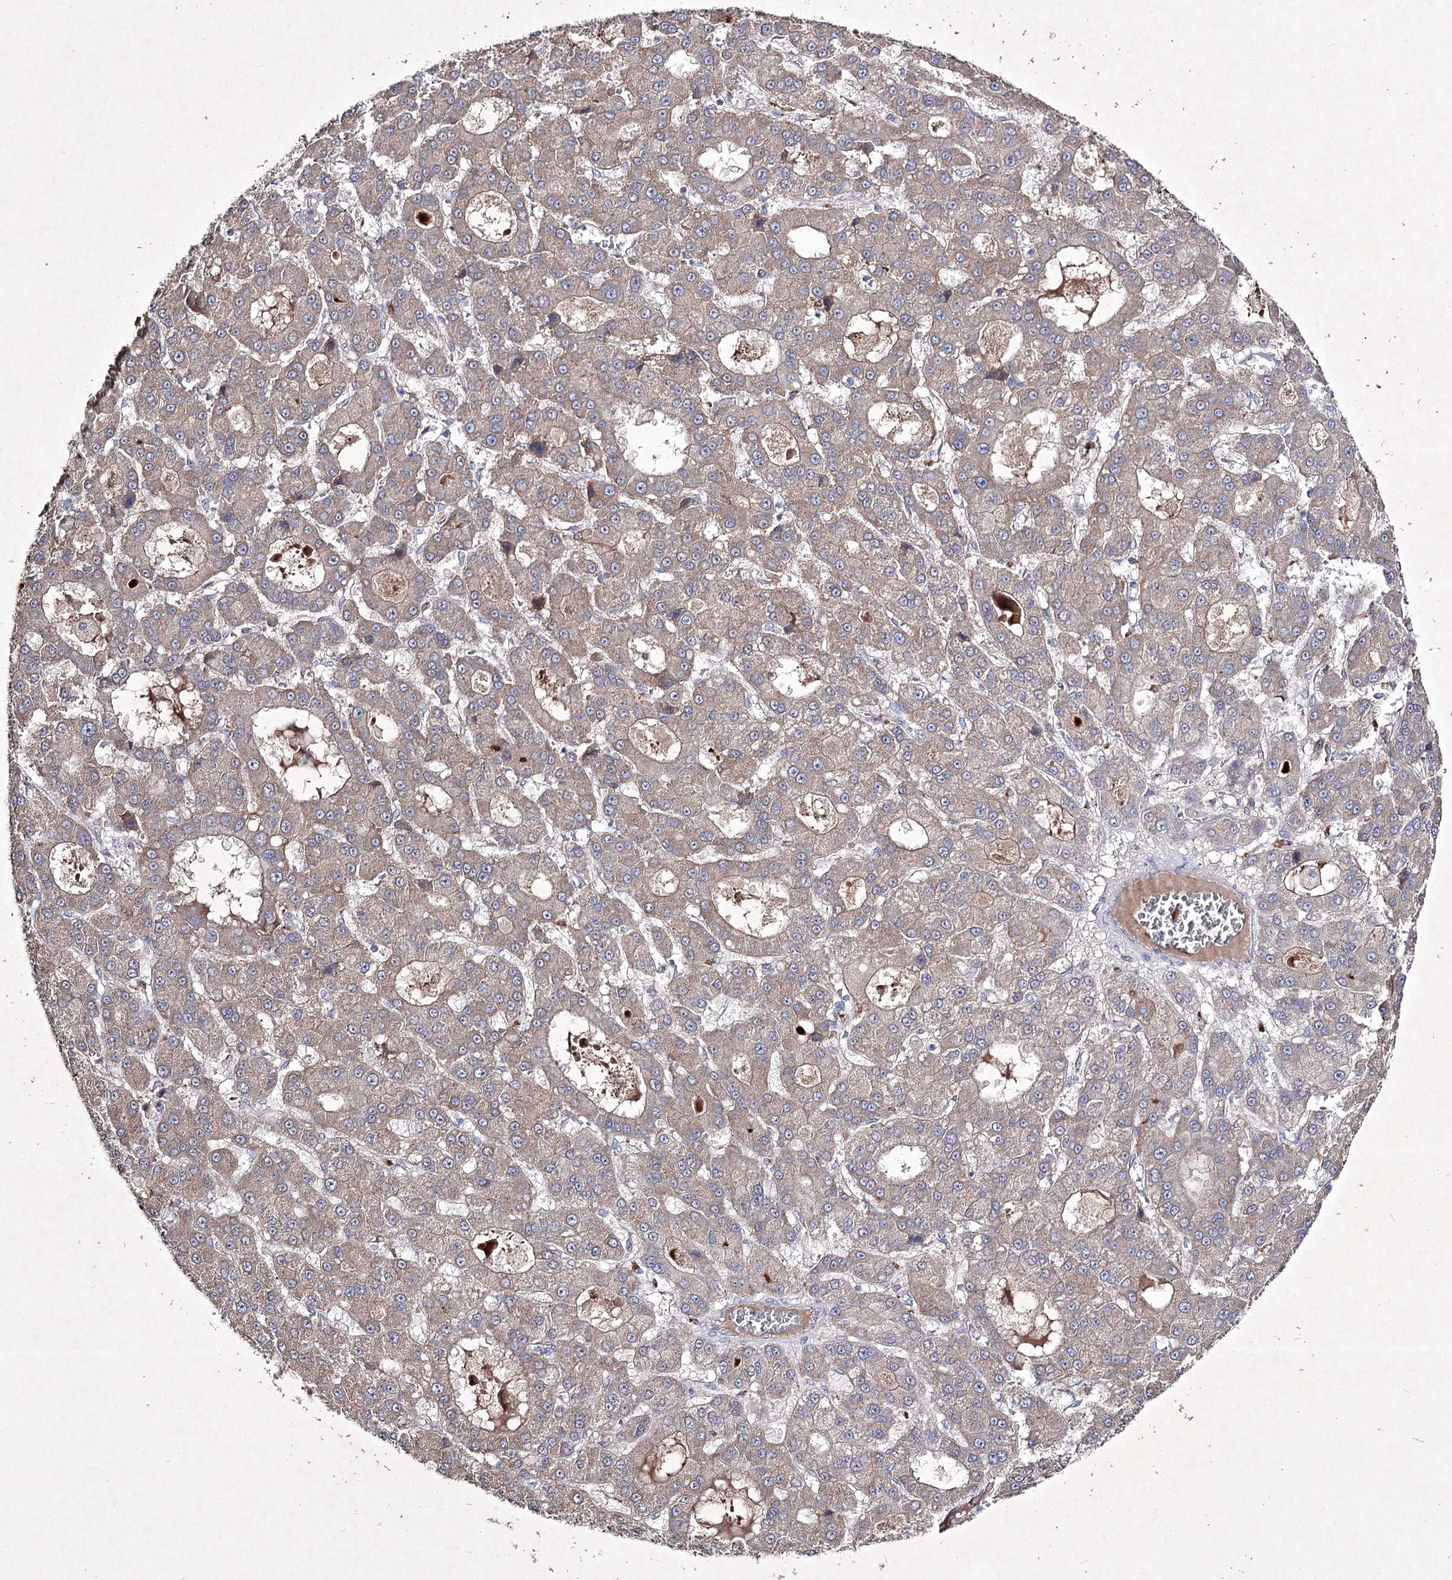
{"staining": {"intensity": "weak", "quantity": "25%-75%", "location": "cytoplasmic/membranous"}, "tissue": "liver cancer", "cell_type": "Tumor cells", "image_type": "cancer", "snomed": [{"axis": "morphology", "description": "Carcinoma, Hepatocellular, NOS"}, {"axis": "topography", "description": "Liver"}], "caption": "Immunohistochemistry (IHC) histopathology image of neoplastic tissue: human liver cancer (hepatocellular carcinoma) stained using immunohistochemistry (IHC) demonstrates low levels of weak protein expression localized specifically in the cytoplasmic/membranous of tumor cells, appearing as a cytoplasmic/membranous brown color.", "gene": "SEMA4G", "patient": {"sex": "male", "age": 70}}